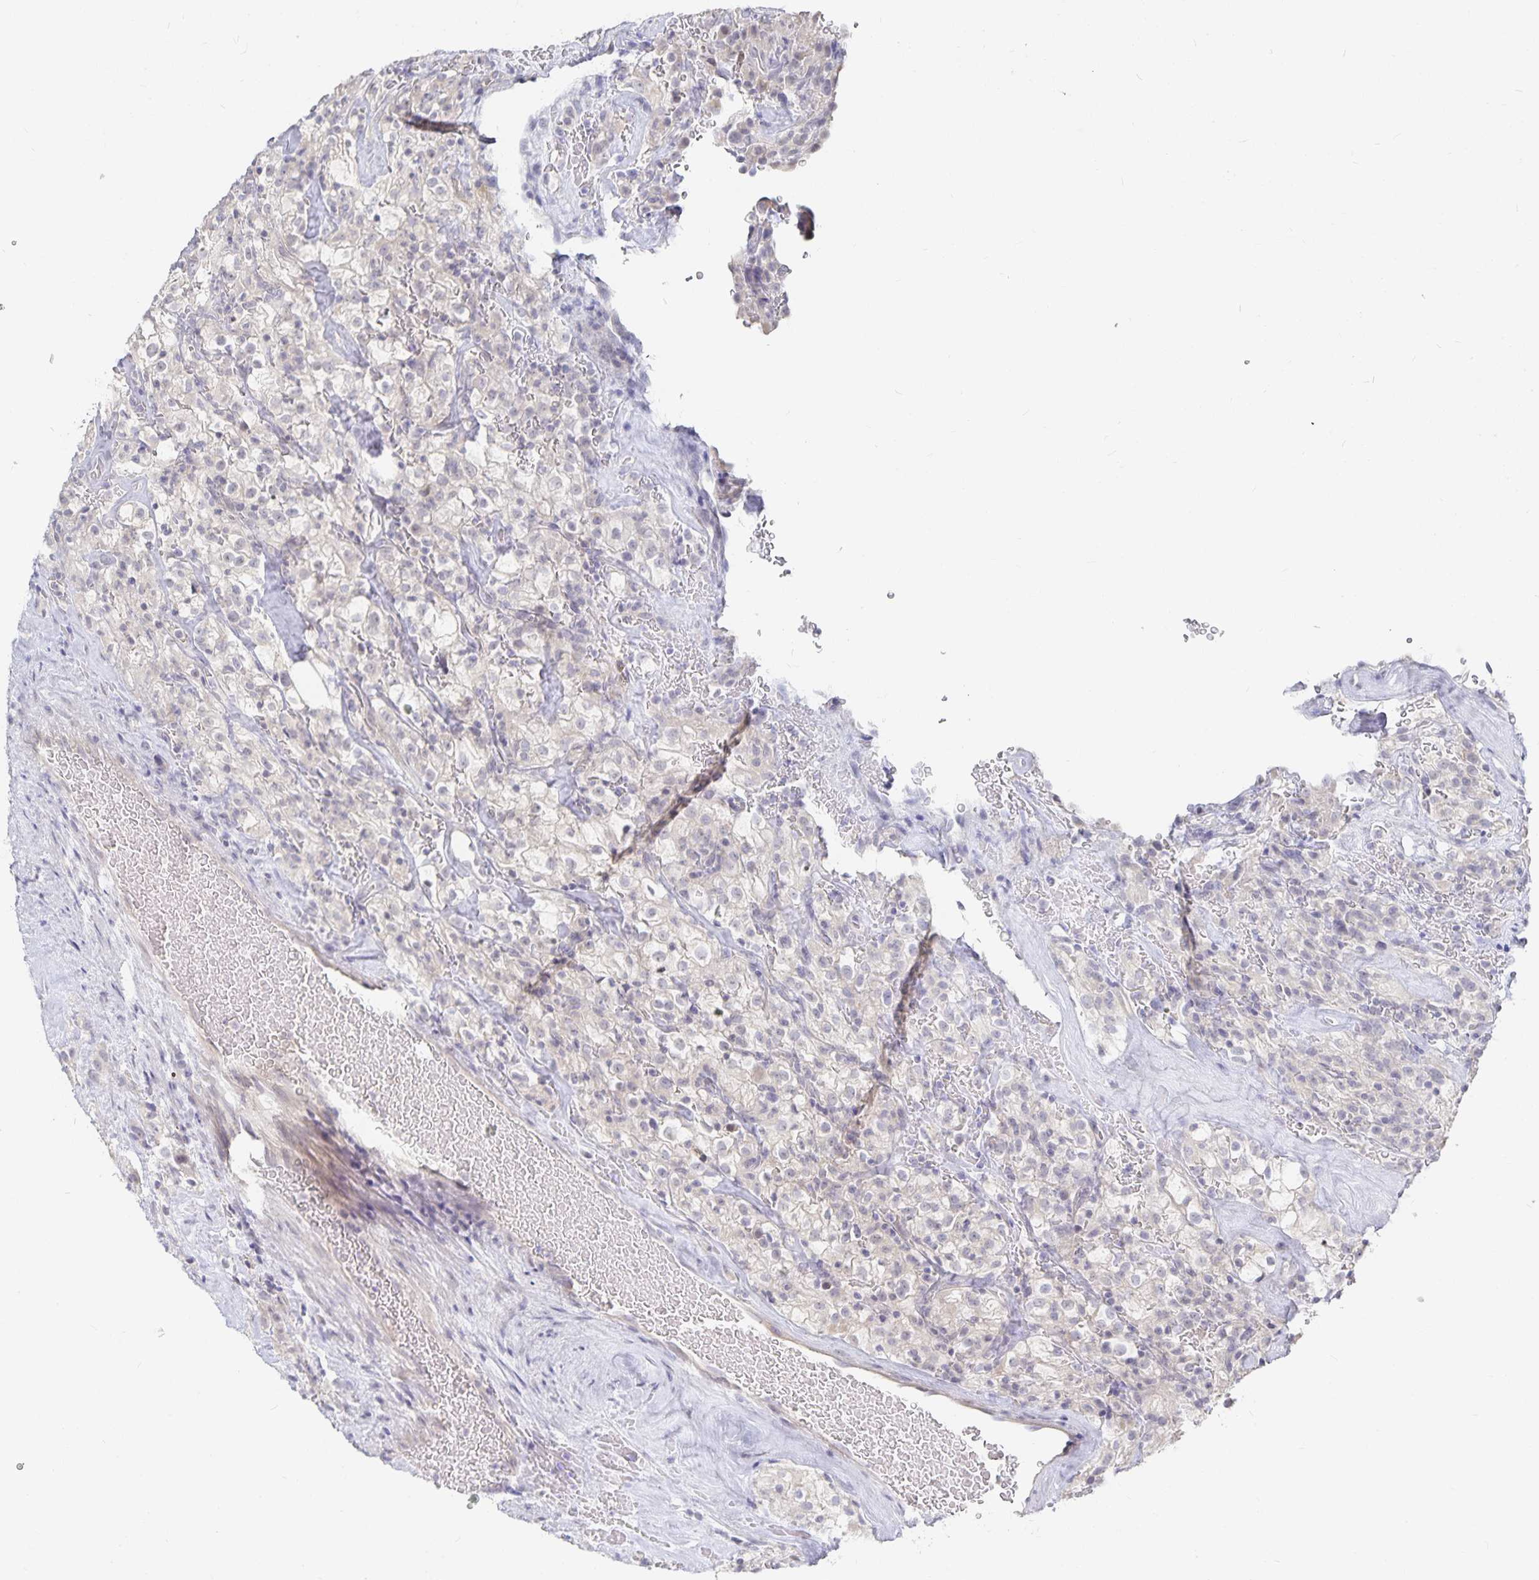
{"staining": {"intensity": "negative", "quantity": "none", "location": "none"}, "tissue": "renal cancer", "cell_type": "Tumor cells", "image_type": "cancer", "snomed": [{"axis": "morphology", "description": "Adenocarcinoma, NOS"}, {"axis": "topography", "description": "Kidney"}], "caption": "Renal cancer stained for a protein using IHC reveals no expression tumor cells.", "gene": "DNAH9", "patient": {"sex": "female", "age": 74}}